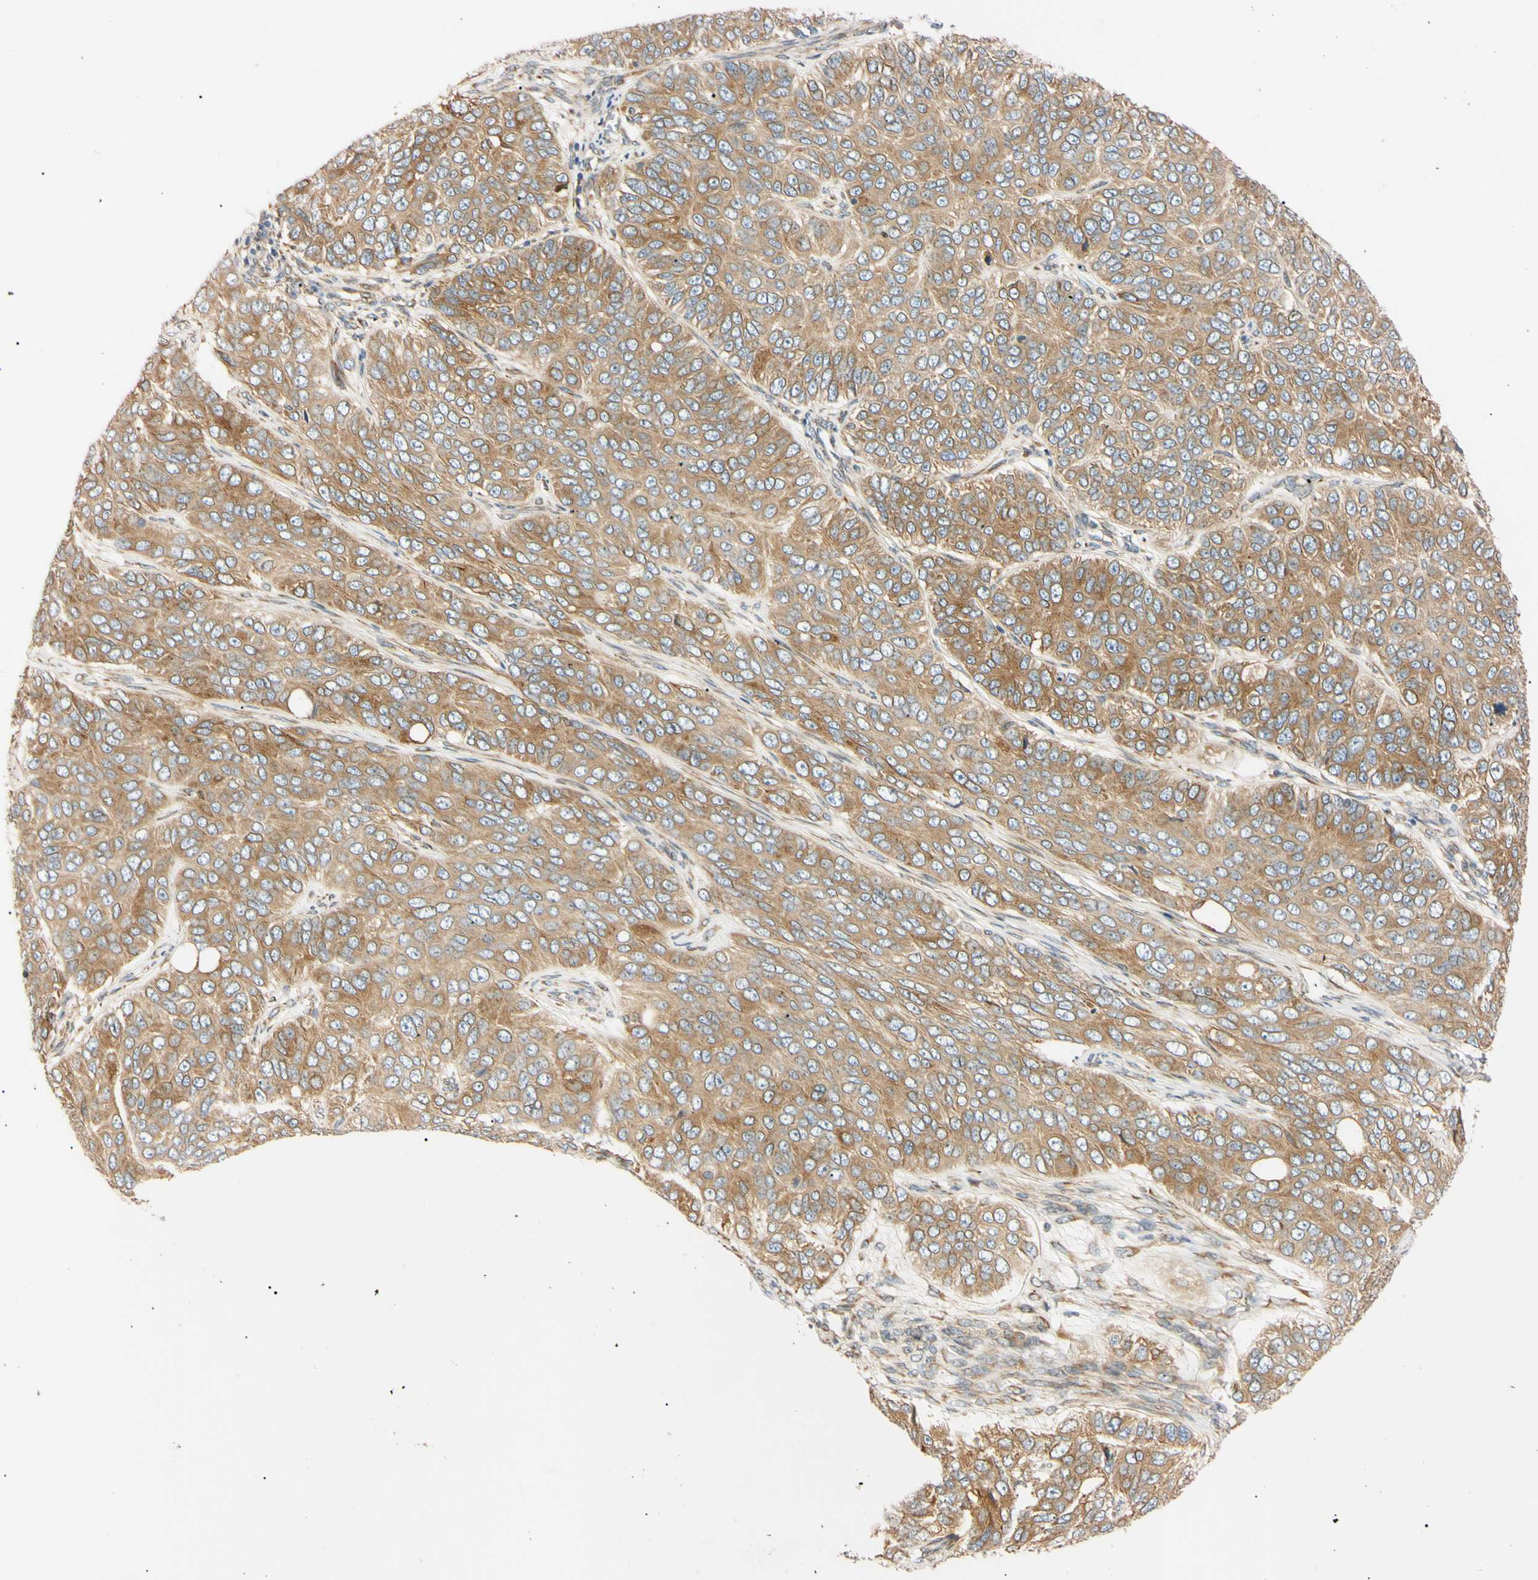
{"staining": {"intensity": "moderate", "quantity": ">75%", "location": "cytoplasmic/membranous"}, "tissue": "ovarian cancer", "cell_type": "Tumor cells", "image_type": "cancer", "snomed": [{"axis": "morphology", "description": "Carcinoma, endometroid"}, {"axis": "topography", "description": "Ovary"}], "caption": "Protein analysis of ovarian cancer tissue reveals moderate cytoplasmic/membranous positivity in about >75% of tumor cells.", "gene": "IER3IP1", "patient": {"sex": "female", "age": 51}}